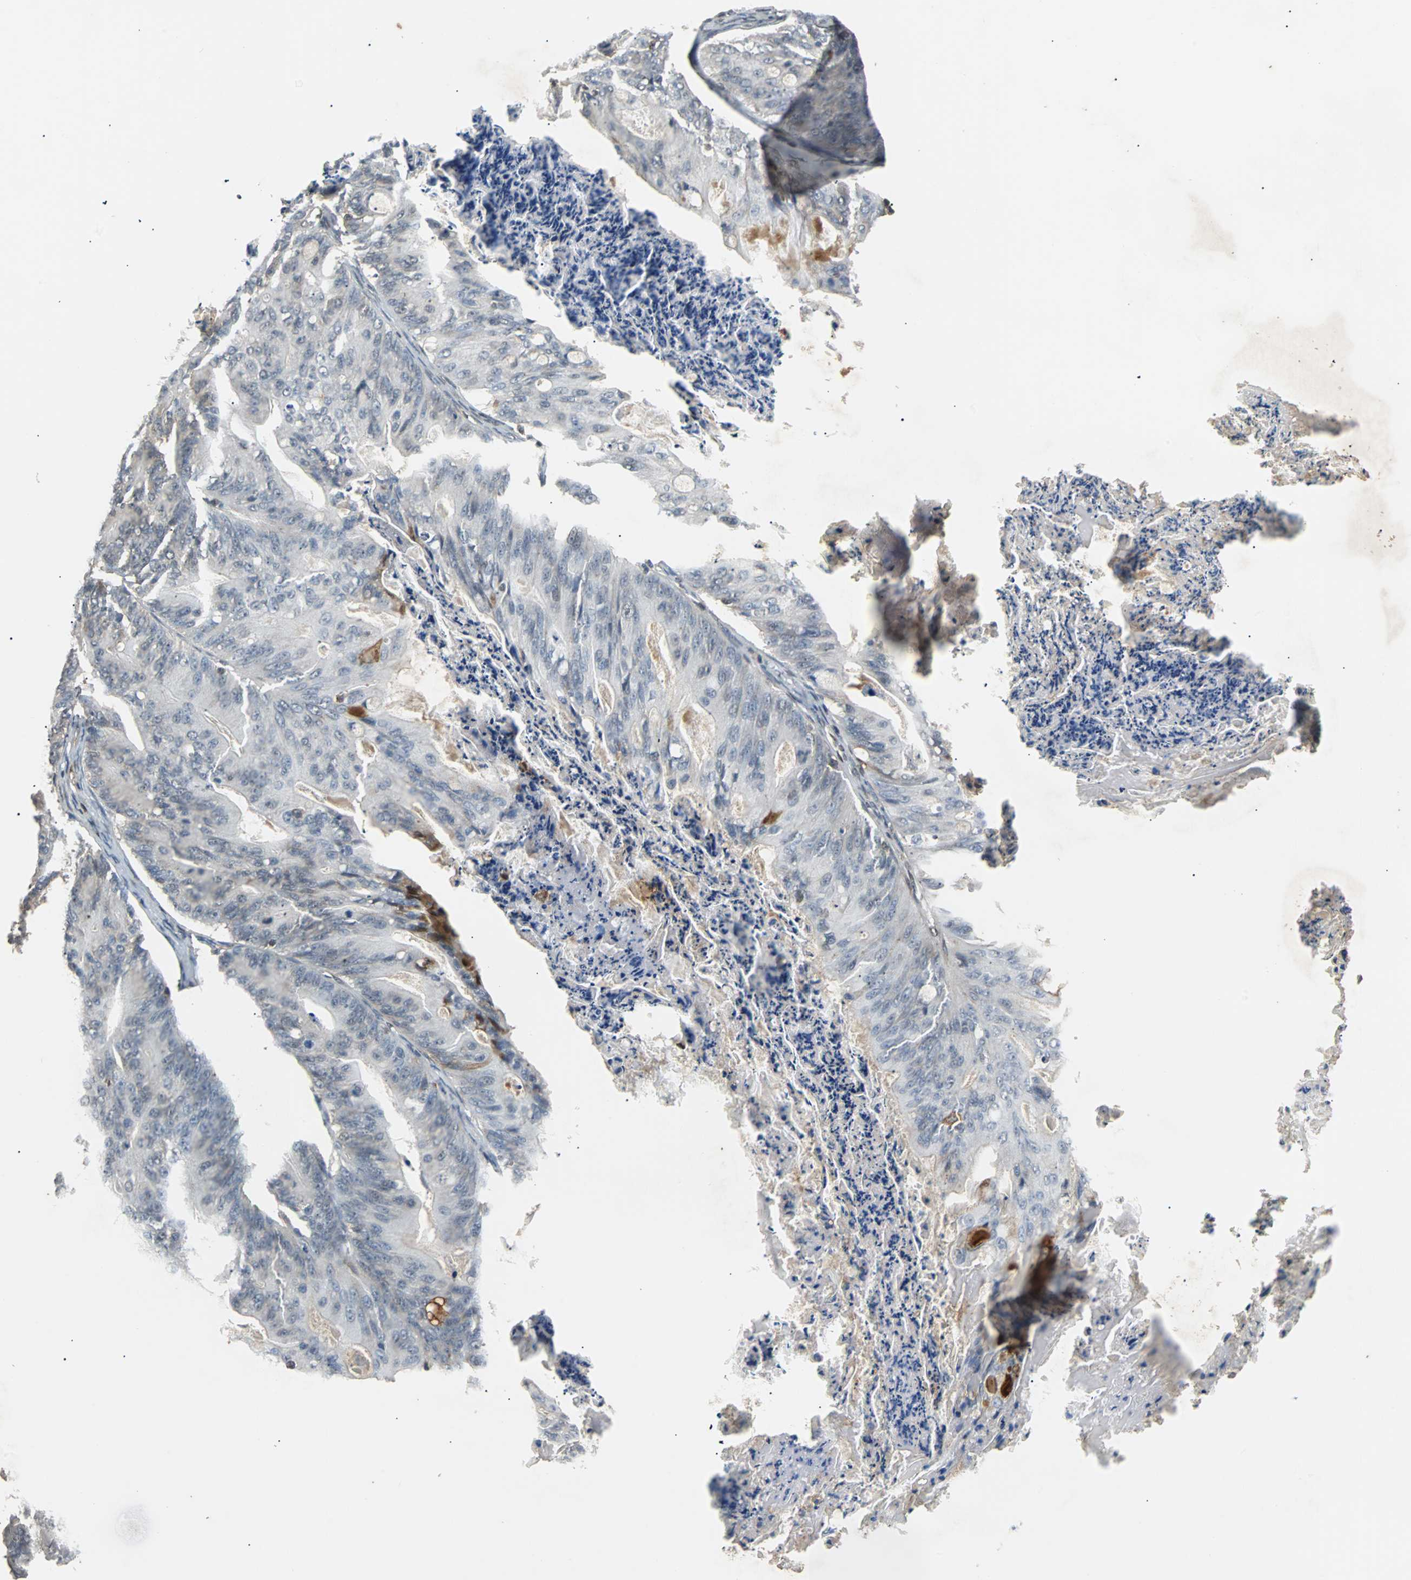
{"staining": {"intensity": "weak", "quantity": "<25%", "location": "cytoplasmic/membranous"}, "tissue": "ovarian cancer", "cell_type": "Tumor cells", "image_type": "cancer", "snomed": [{"axis": "morphology", "description": "Cystadenocarcinoma, mucinous, NOS"}, {"axis": "topography", "description": "Ovary"}], "caption": "High power microscopy photomicrograph of an IHC histopathology image of ovarian cancer, revealing no significant positivity in tumor cells. Brightfield microscopy of immunohistochemistry stained with DAB (brown) and hematoxylin (blue), captured at high magnification.", "gene": "PHC1", "patient": {"sex": "female", "age": 36}}